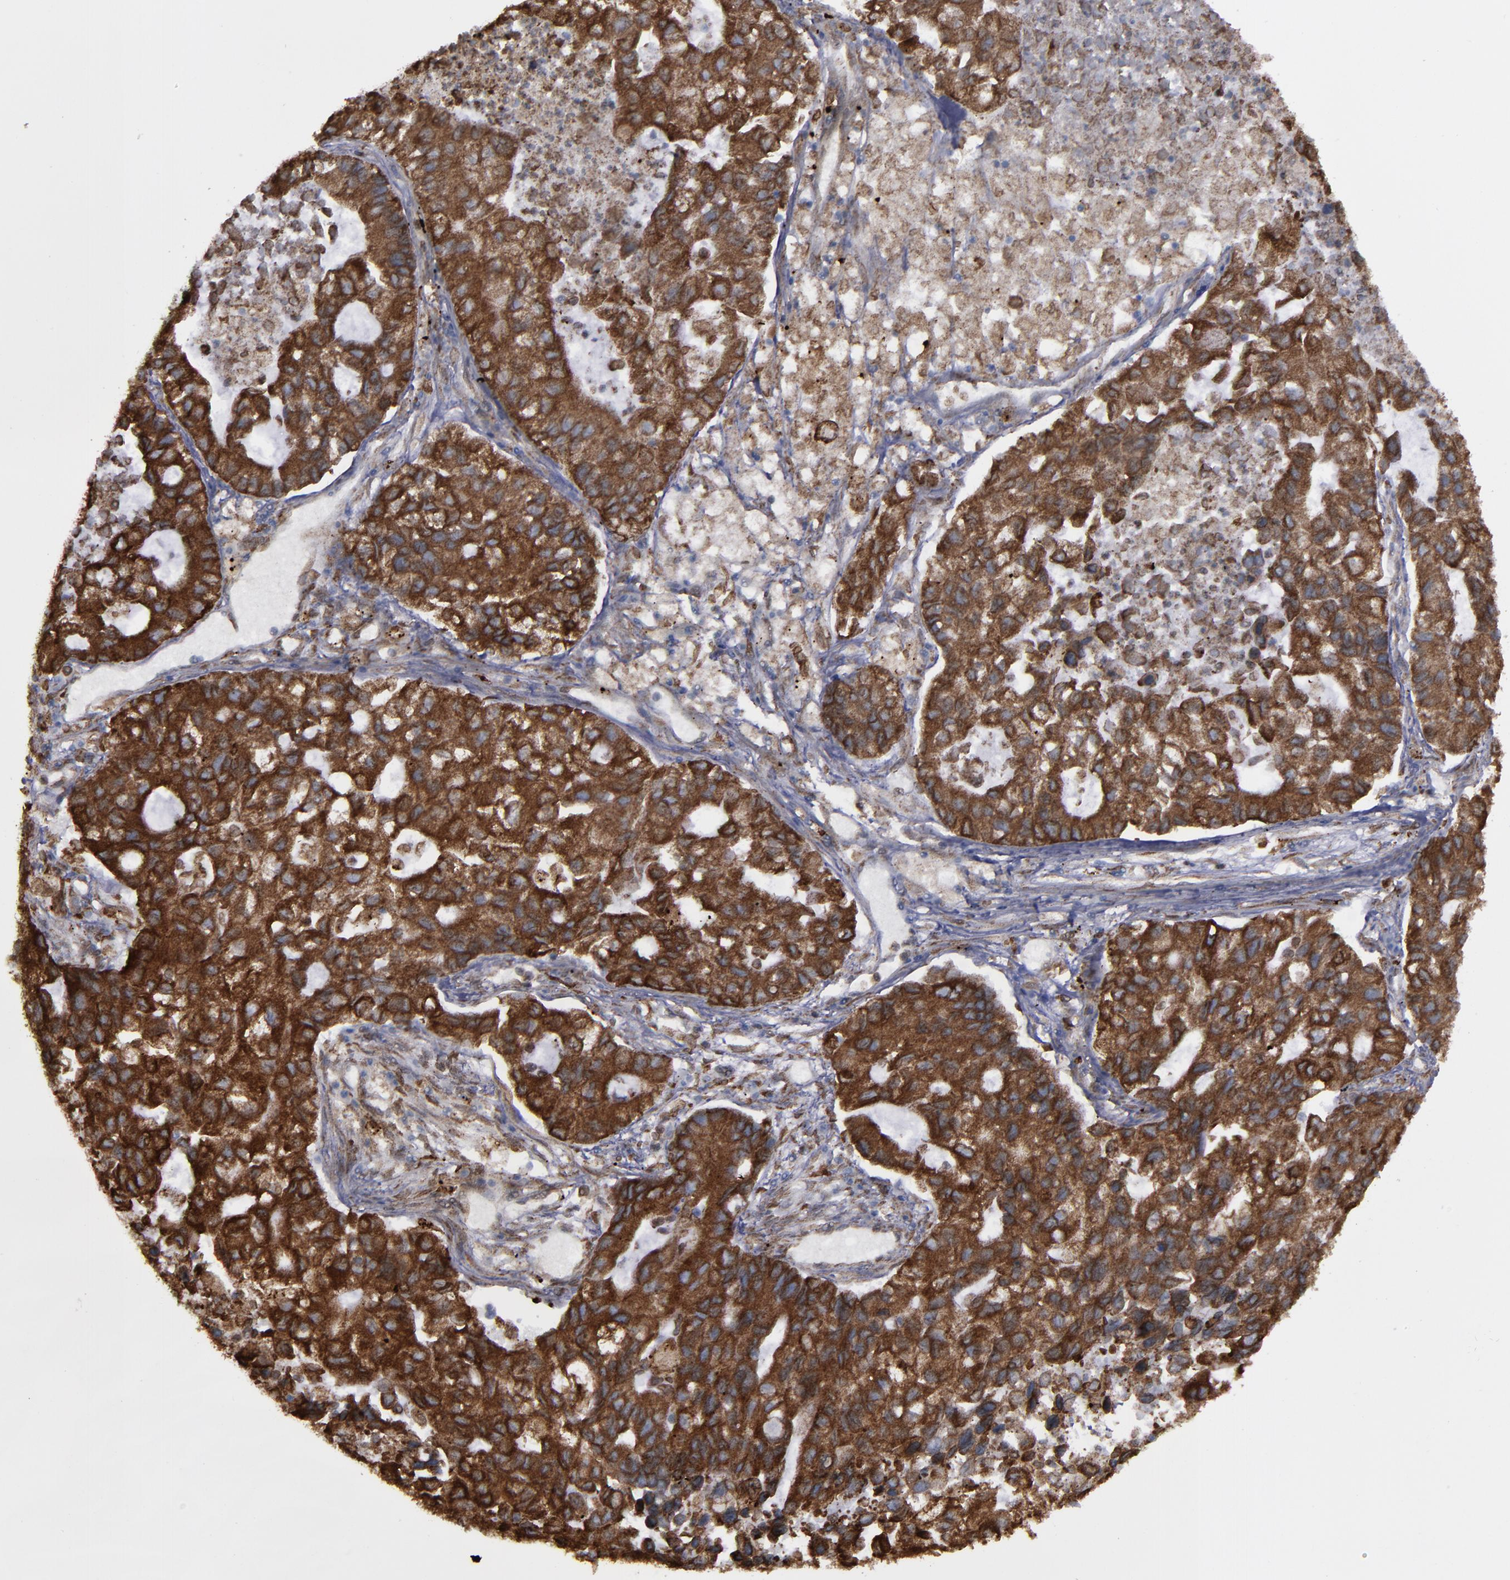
{"staining": {"intensity": "strong", "quantity": ">75%", "location": "cytoplasmic/membranous"}, "tissue": "lung cancer", "cell_type": "Tumor cells", "image_type": "cancer", "snomed": [{"axis": "morphology", "description": "Adenocarcinoma, NOS"}, {"axis": "topography", "description": "Lung"}], "caption": "Tumor cells reveal high levels of strong cytoplasmic/membranous positivity in approximately >75% of cells in adenocarcinoma (lung). The staining was performed using DAB (3,3'-diaminobenzidine) to visualize the protein expression in brown, while the nuclei were stained in blue with hematoxylin (Magnification: 20x).", "gene": "ERLIN2", "patient": {"sex": "female", "age": 51}}